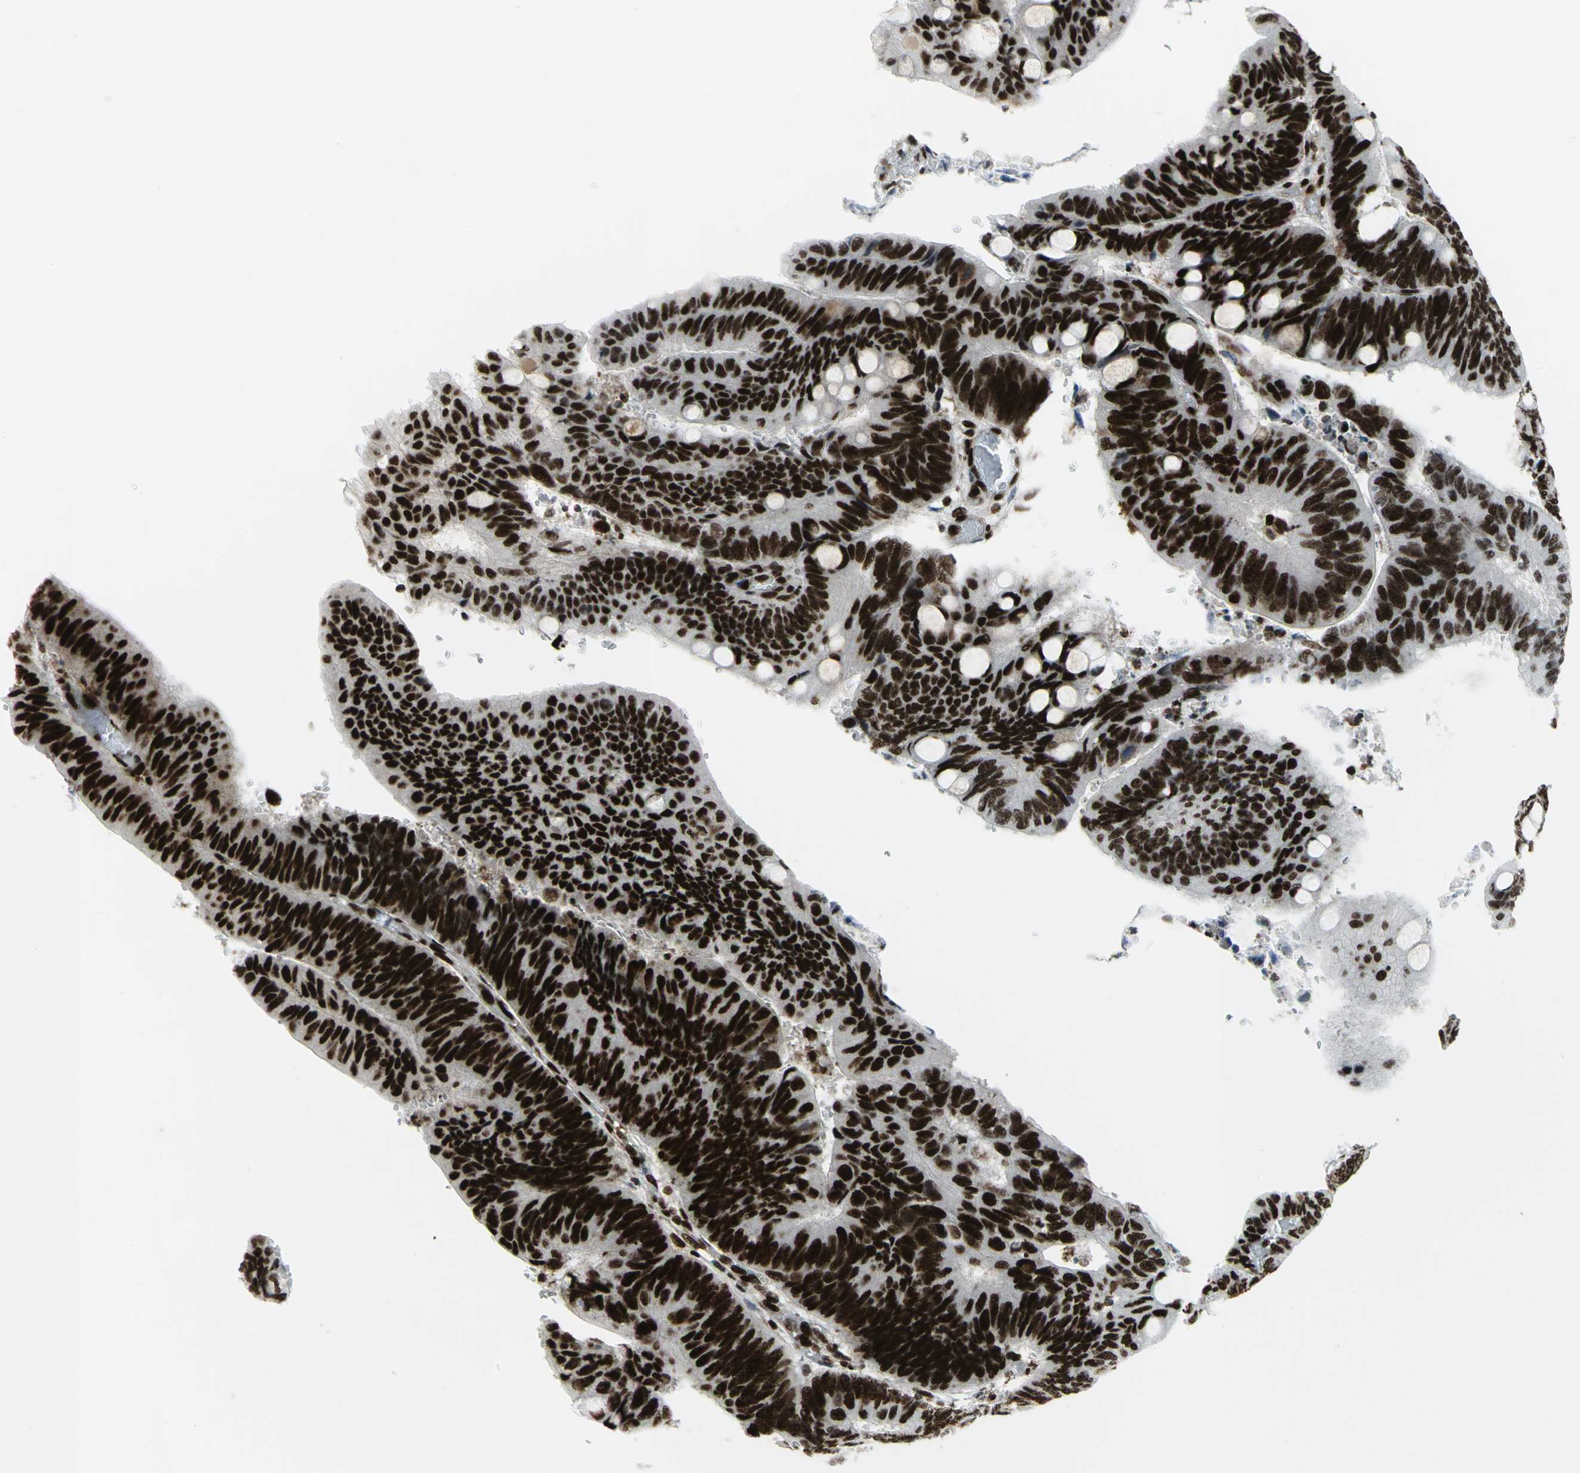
{"staining": {"intensity": "strong", "quantity": ">75%", "location": "nuclear"}, "tissue": "colorectal cancer", "cell_type": "Tumor cells", "image_type": "cancer", "snomed": [{"axis": "morphology", "description": "Normal tissue, NOS"}, {"axis": "morphology", "description": "Adenocarcinoma, NOS"}, {"axis": "topography", "description": "Rectum"}], "caption": "Human colorectal cancer (adenocarcinoma) stained for a protein (brown) reveals strong nuclear positive positivity in about >75% of tumor cells.", "gene": "SMARCA4", "patient": {"sex": "male", "age": 92}}